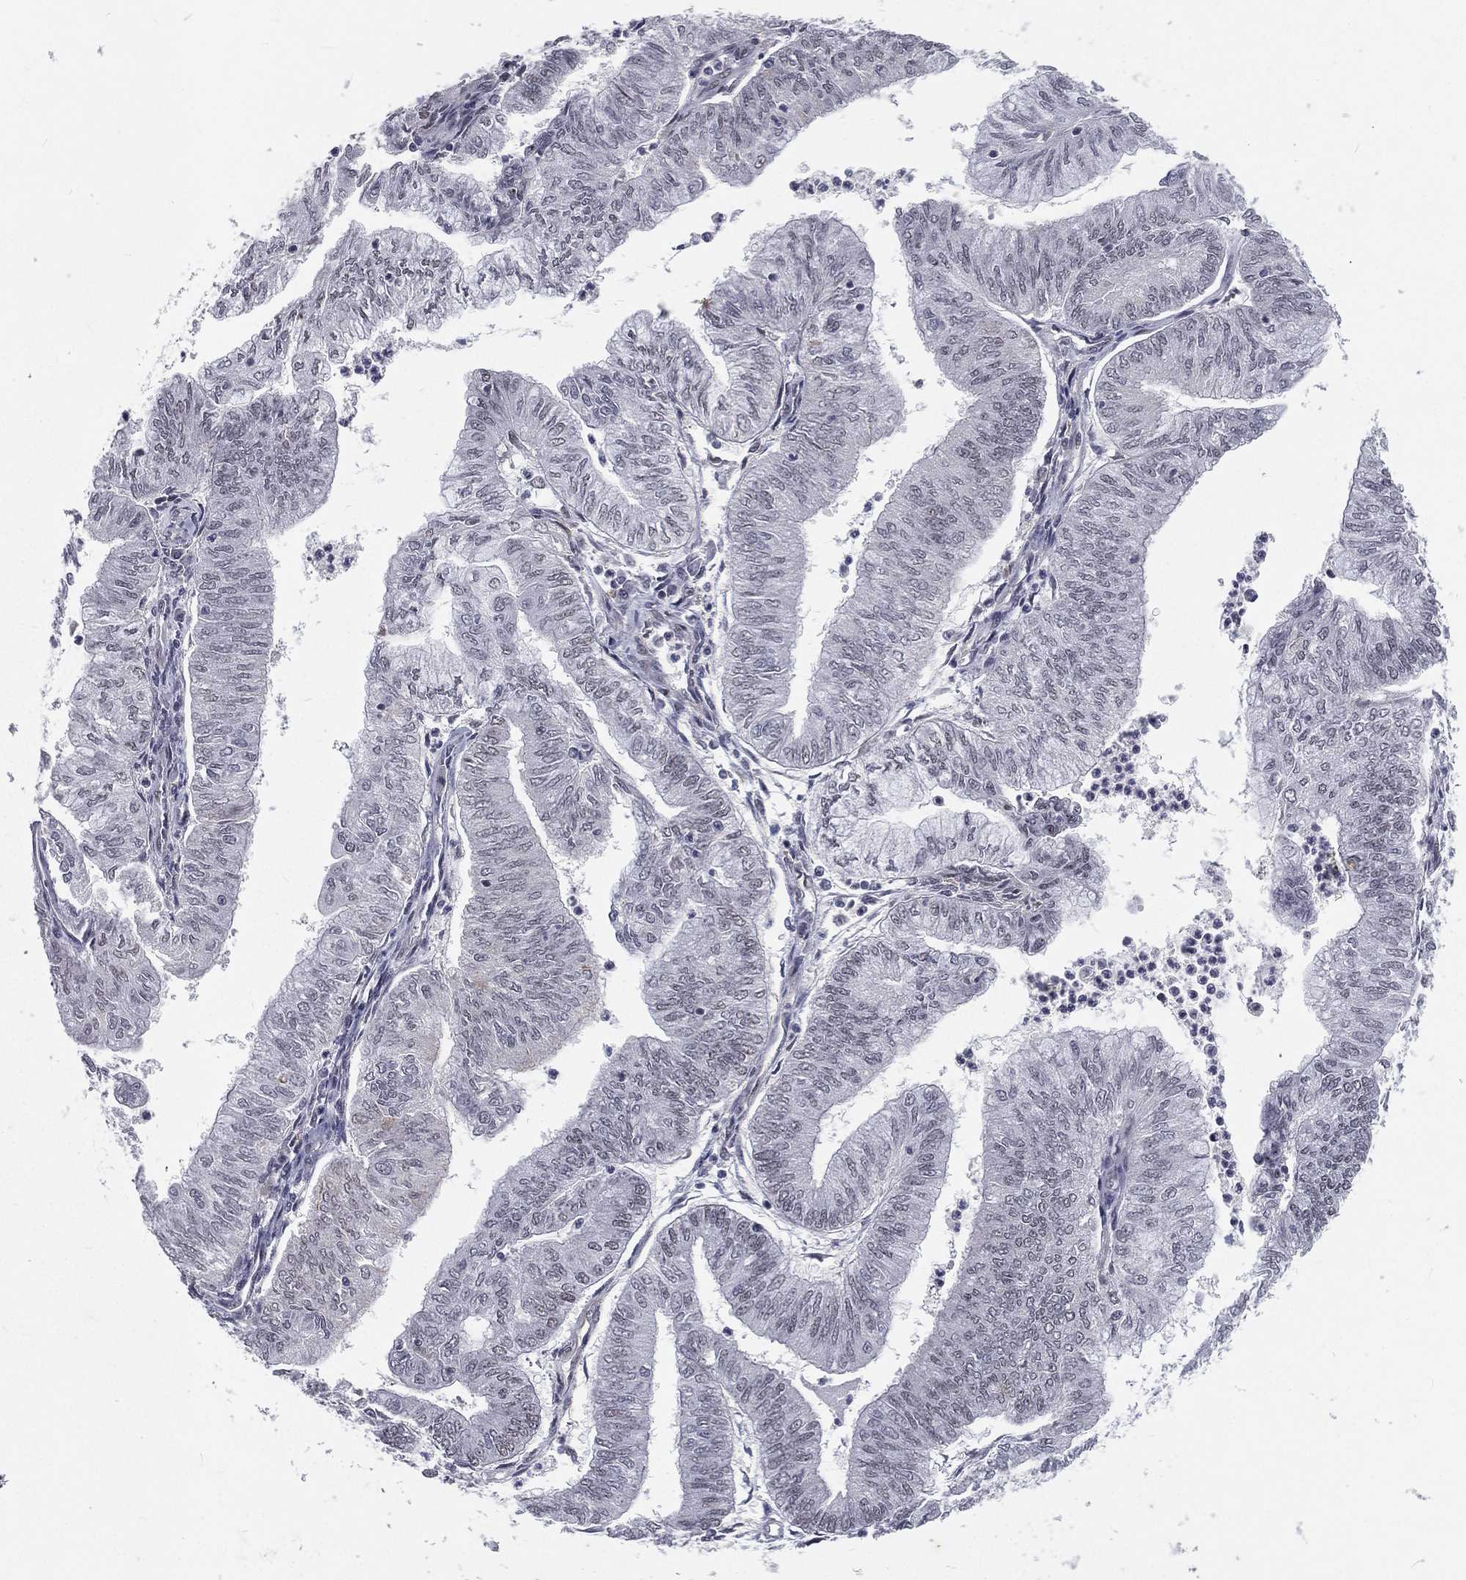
{"staining": {"intensity": "negative", "quantity": "none", "location": "none"}, "tissue": "endometrial cancer", "cell_type": "Tumor cells", "image_type": "cancer", "snomed": [{"axis": "morphology", "description": "Adenocarcinoma, NOS"}, {"axis": "topography", "description": "Endometrium"}], "caption": "Immunohistochemical staining of human endometrial cancer (adenocarcinoma) exhibits no significant staining in tumor cells. (Stains: DAB IHC with hematoxylin counter stain, Microscopy: brightfield microscopy at high magnification).", "gene": "MORC2", "patient": {"sex": "female", "age": 59}}